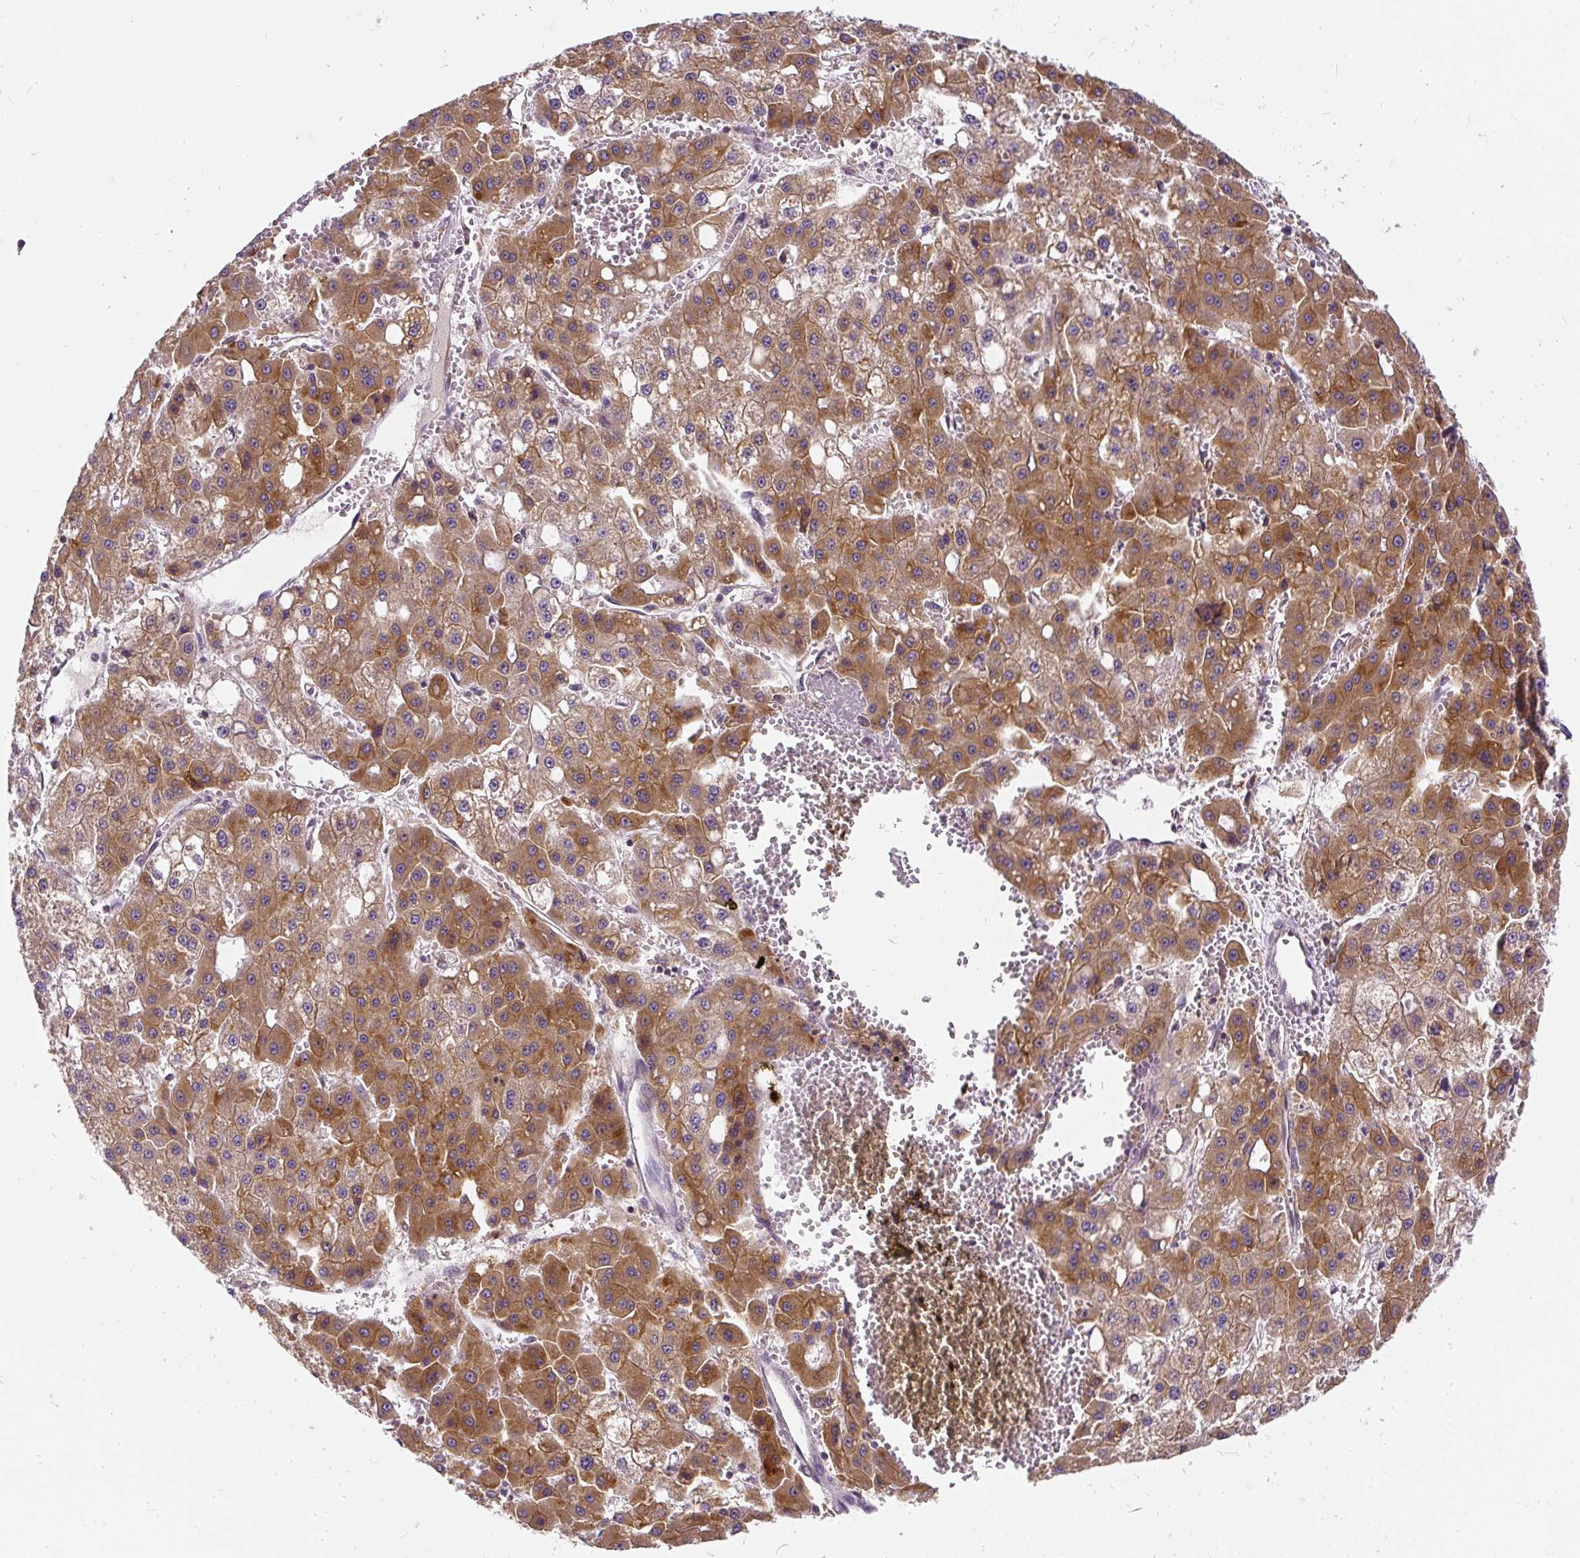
{"staining": {"intensity": "strong", "quantity": ">75%", "location": "cytoplasmic/membranous"}, "tissue": "liver cancer", "cell_type": "Tumor cells", "image_type": "cancer", "snomed": [{"axis": "morphology", "description": "Carcinoma, Hepatocellular, NOS"}, {"axis": "topography", "description": "Liver"}], "caption": "Protein staining of hepatocellular carcinoma (liver) tissue reveals strong cytoplasmic/membranous expression in about >75% of tumor cells.", "gene": "CYP20A1", "patient": {"sex": "male", "age": 47}}